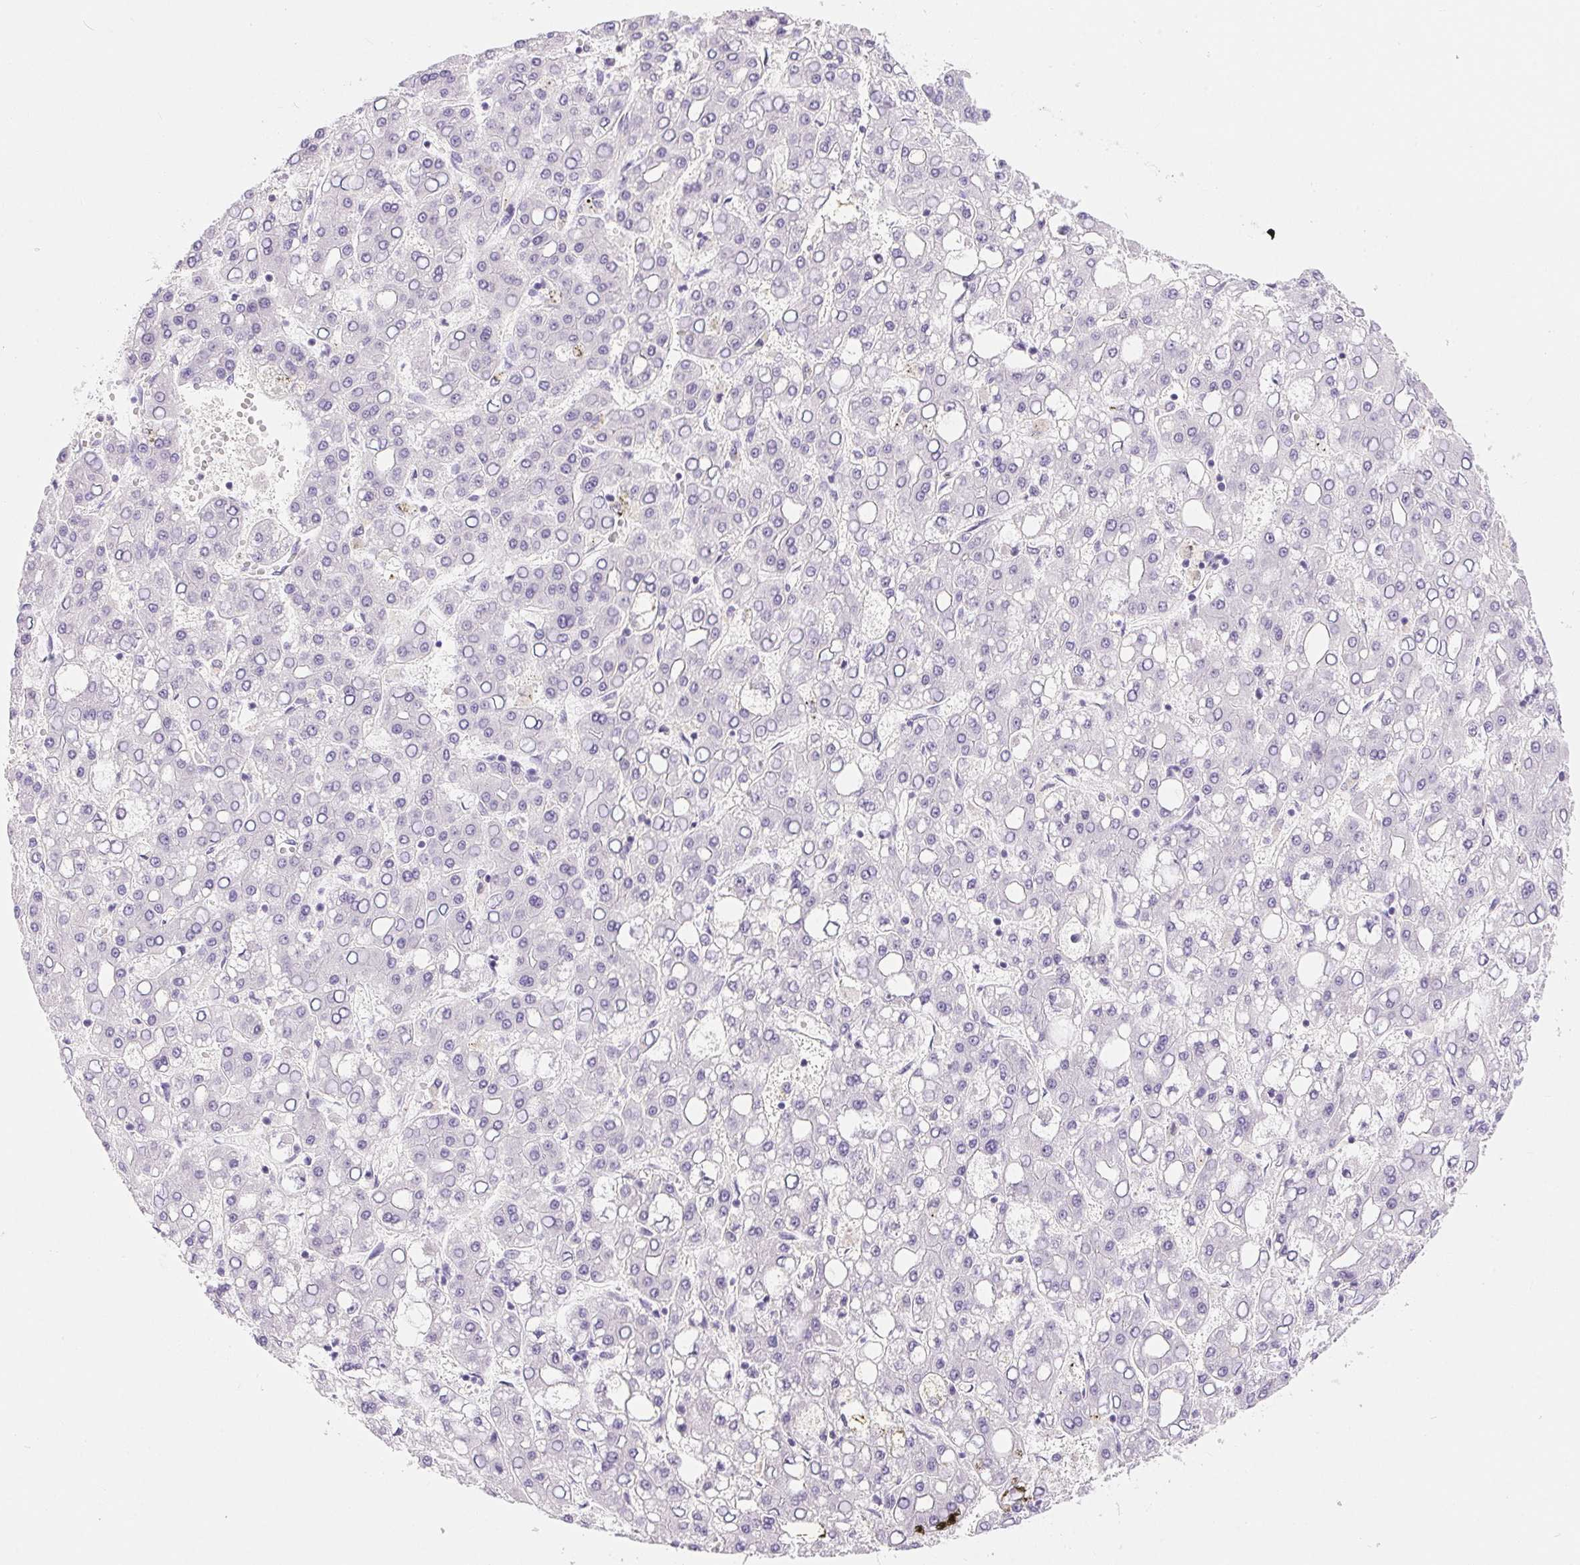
{"staining": {"intensity": "negative", "quantity": "none", "location": "none"}, "tissue": "liver cancer", "cell_type": "Tumor cells", "image_type": "cancer", "snomed": [{"axis": "morphology", "description": "Carcinoma, Hepatocellular, NOS"}, {"axis": "topography", "description": "Liver"}], "caption": "Liver hepatocellular carcinoma was stained to show a protein in brown. There is no significant staining in tumor cells.", "gene": "XDH", "patient": {"sex": "male", "age": 65}}